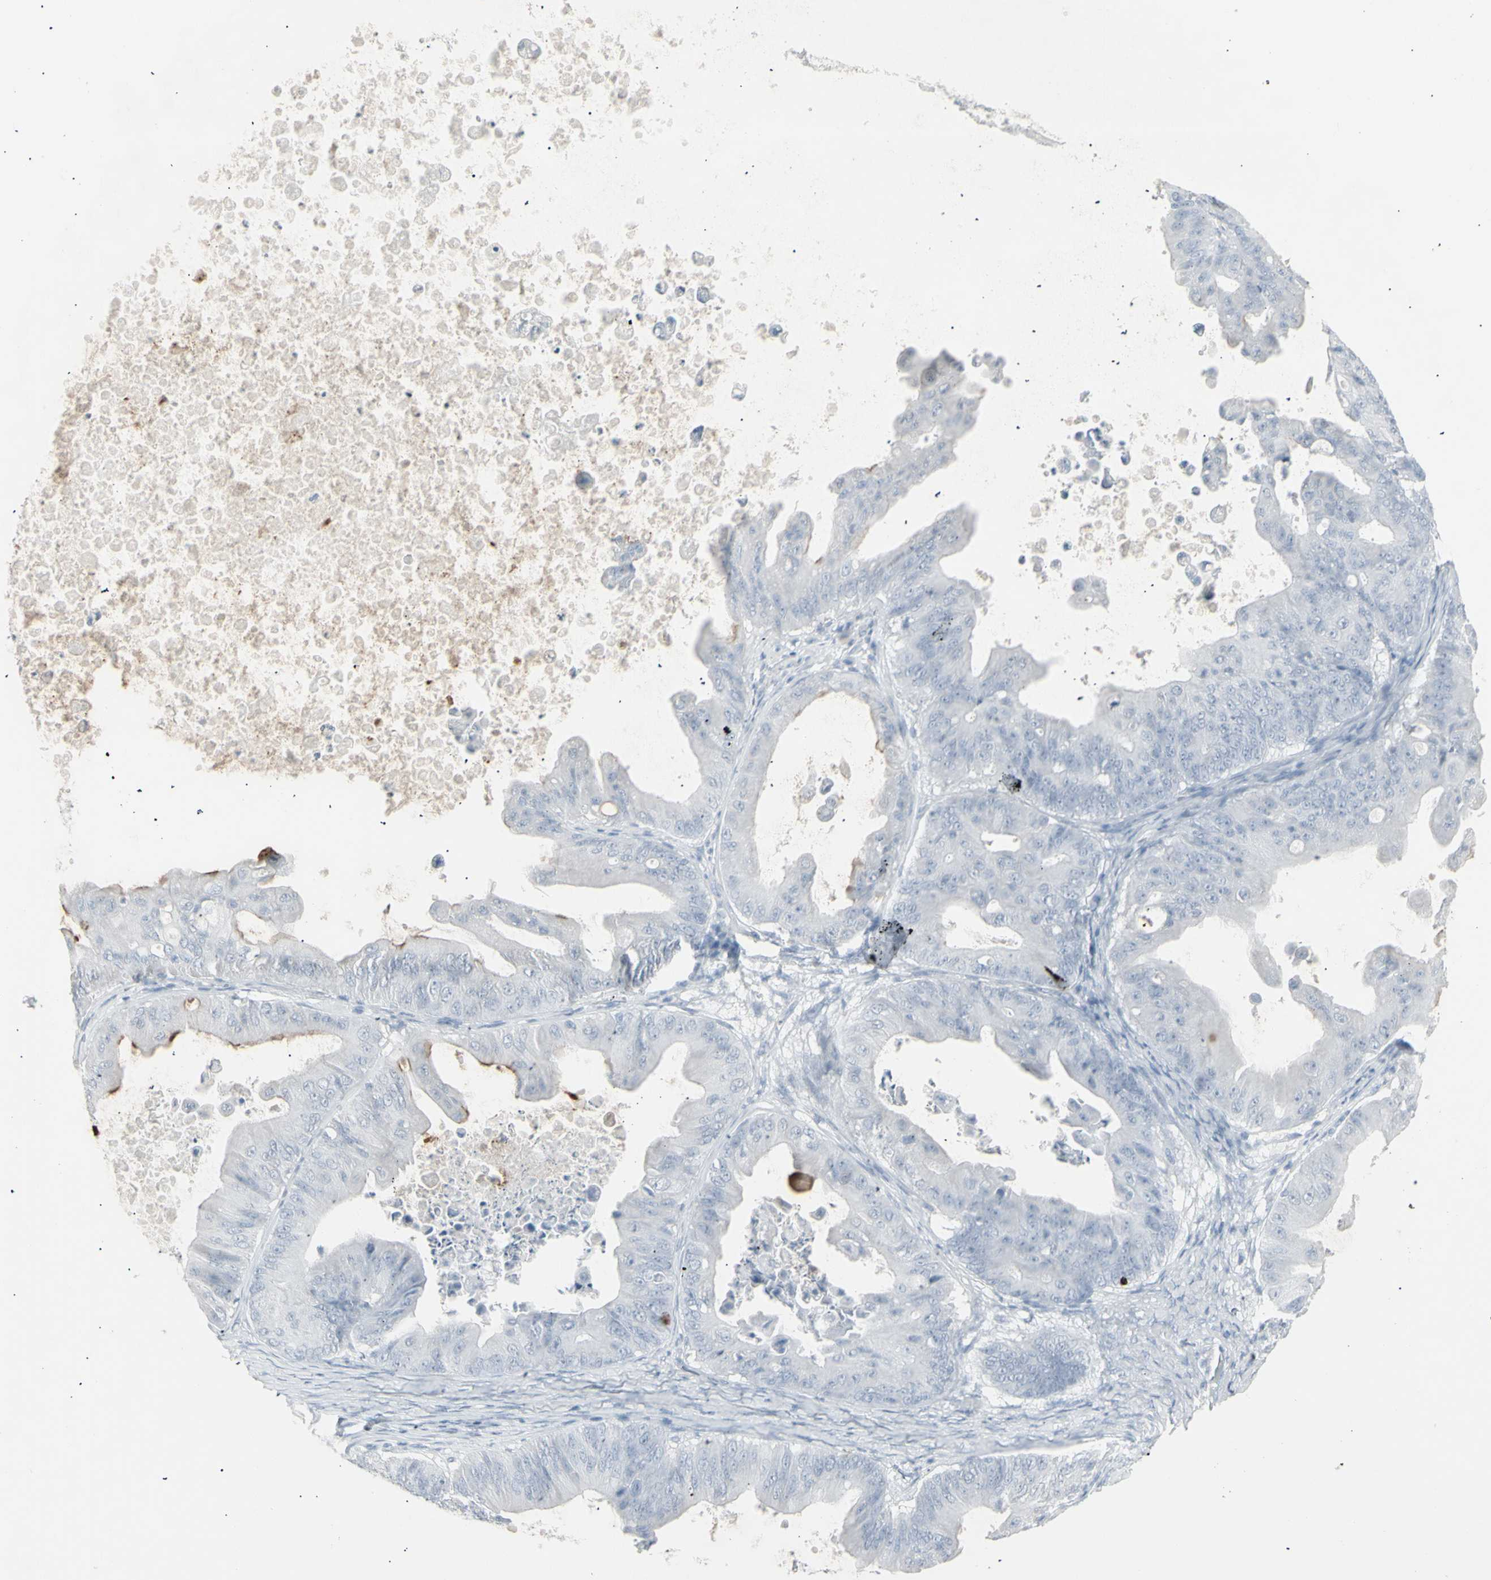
{"staining": {"intensity": "negative", "quantity": "none", "location": "none"}, "tissue": "ovarian cancer", "cell_type": "Tumor cells", "image_type": "cancer", "snomed": [{"axis": "morphology", "description": "Cystadenocarcinoma, mucinous, NOS"}, {"axis": "topography", "description": "Ovary"}], "caption": "There is no significant positivity in tumor cells of ovarian cancer (mucinous cystadenocarcinoma).", "gene": "YBX2", "patient": {"sex": "female", "age": 37}}